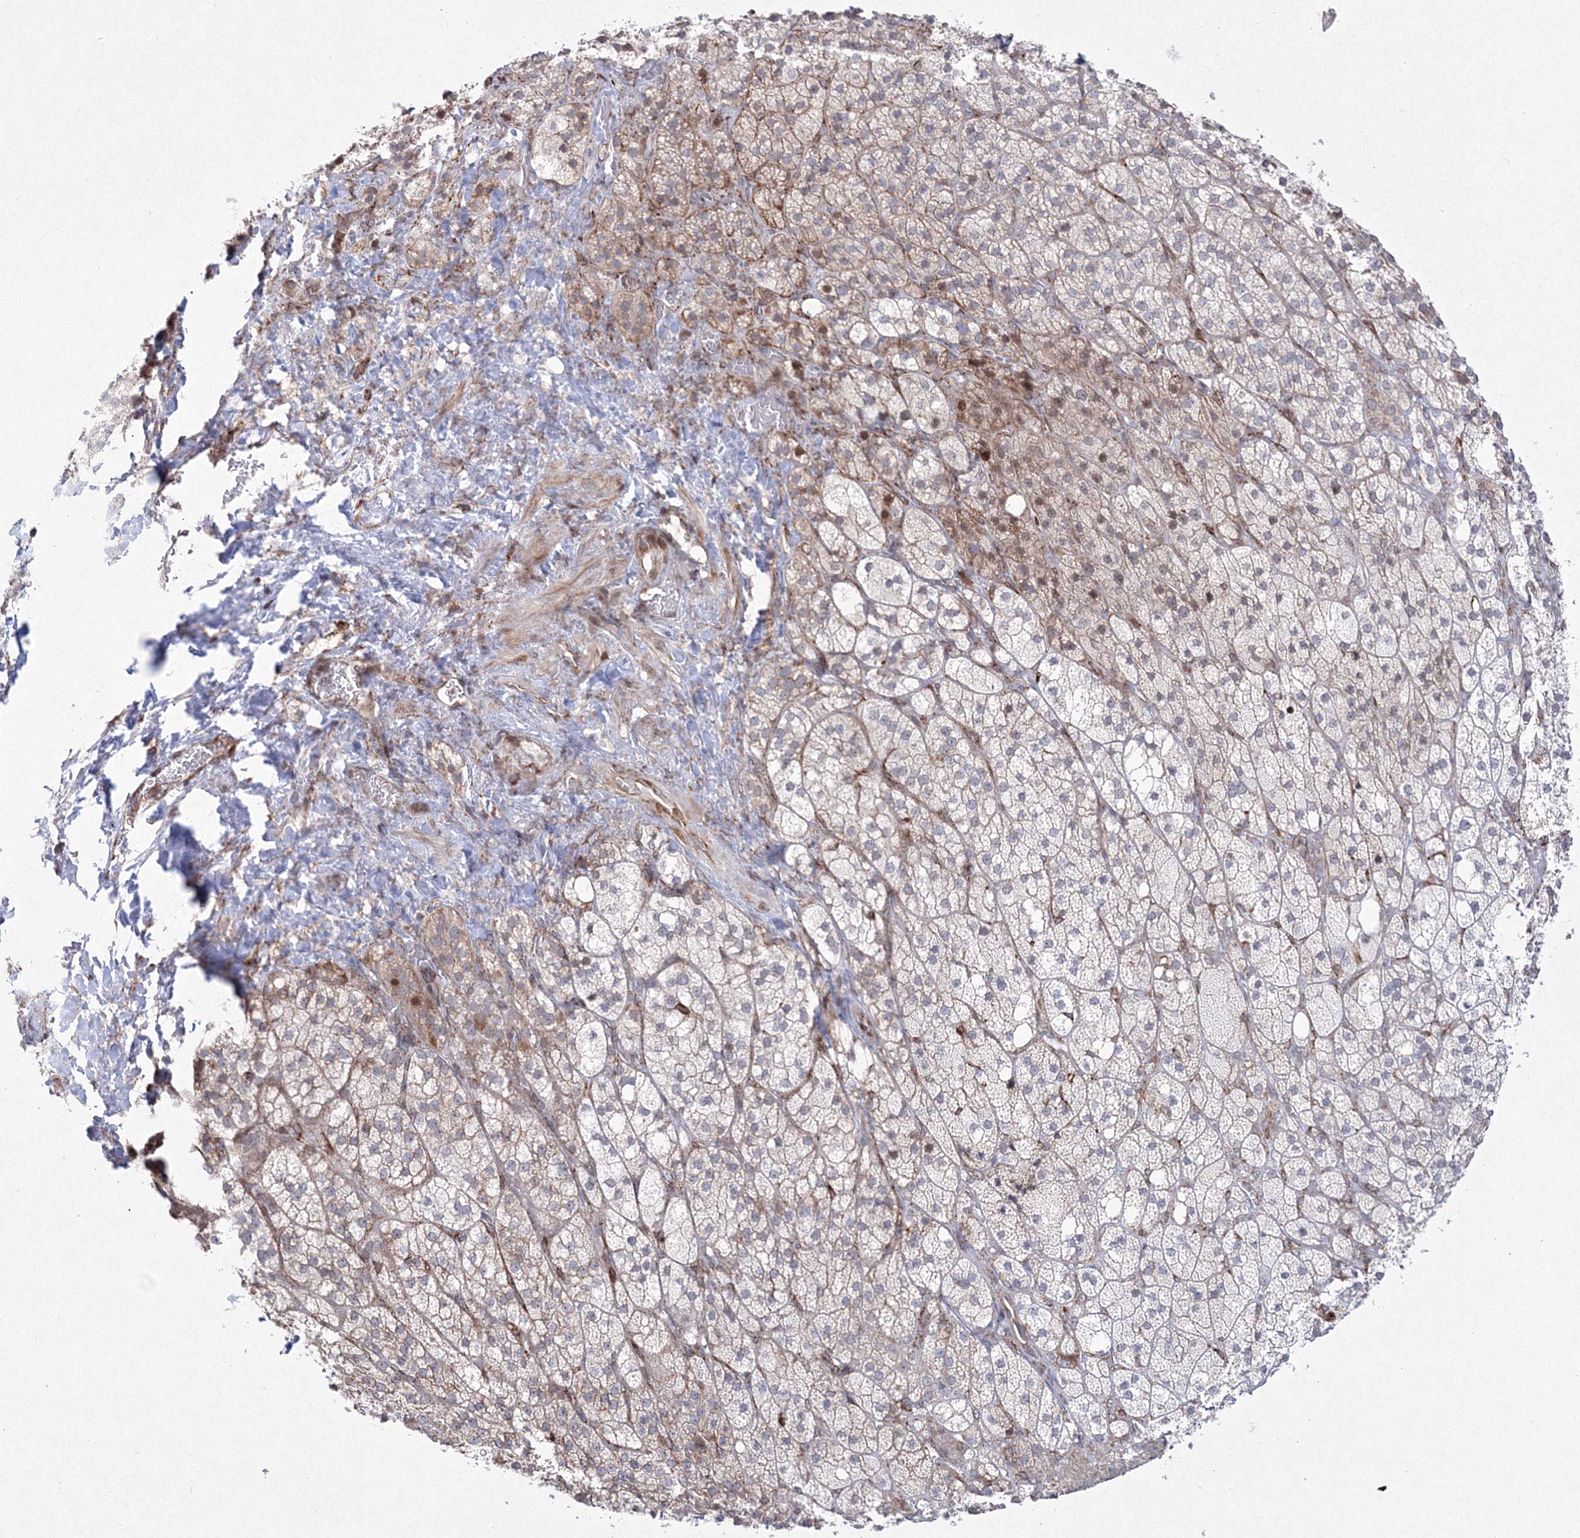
{"staining": {"intensity": "moderate", "quantity": "<25%", "location": "cytoplasmic/membranous,nuclear"}, "tissue": "adrenal gland", "cell_type": "Glandular cells", "image_type": "normal", "snomed": [{"axis": "morphology", "description": "Normal tissue, NOS"}, {"axis": "topography", "description": "Adrenal gland"}], "caption": "High-magnification brightfield microscopy of normal adrenal gland stained with DAB (3,3'-diaminobenzidine) (brown) and counterstained with hematoxylin (blue). glandular cells exhibit moderate cytoplasmic/membranous,nuclear positivity is identified in about<25% of cells. (IHC, brightfield microscopy, high magnification).", "gene": "EFCAB12", "patient": {"sex": "male", "age": 61}}